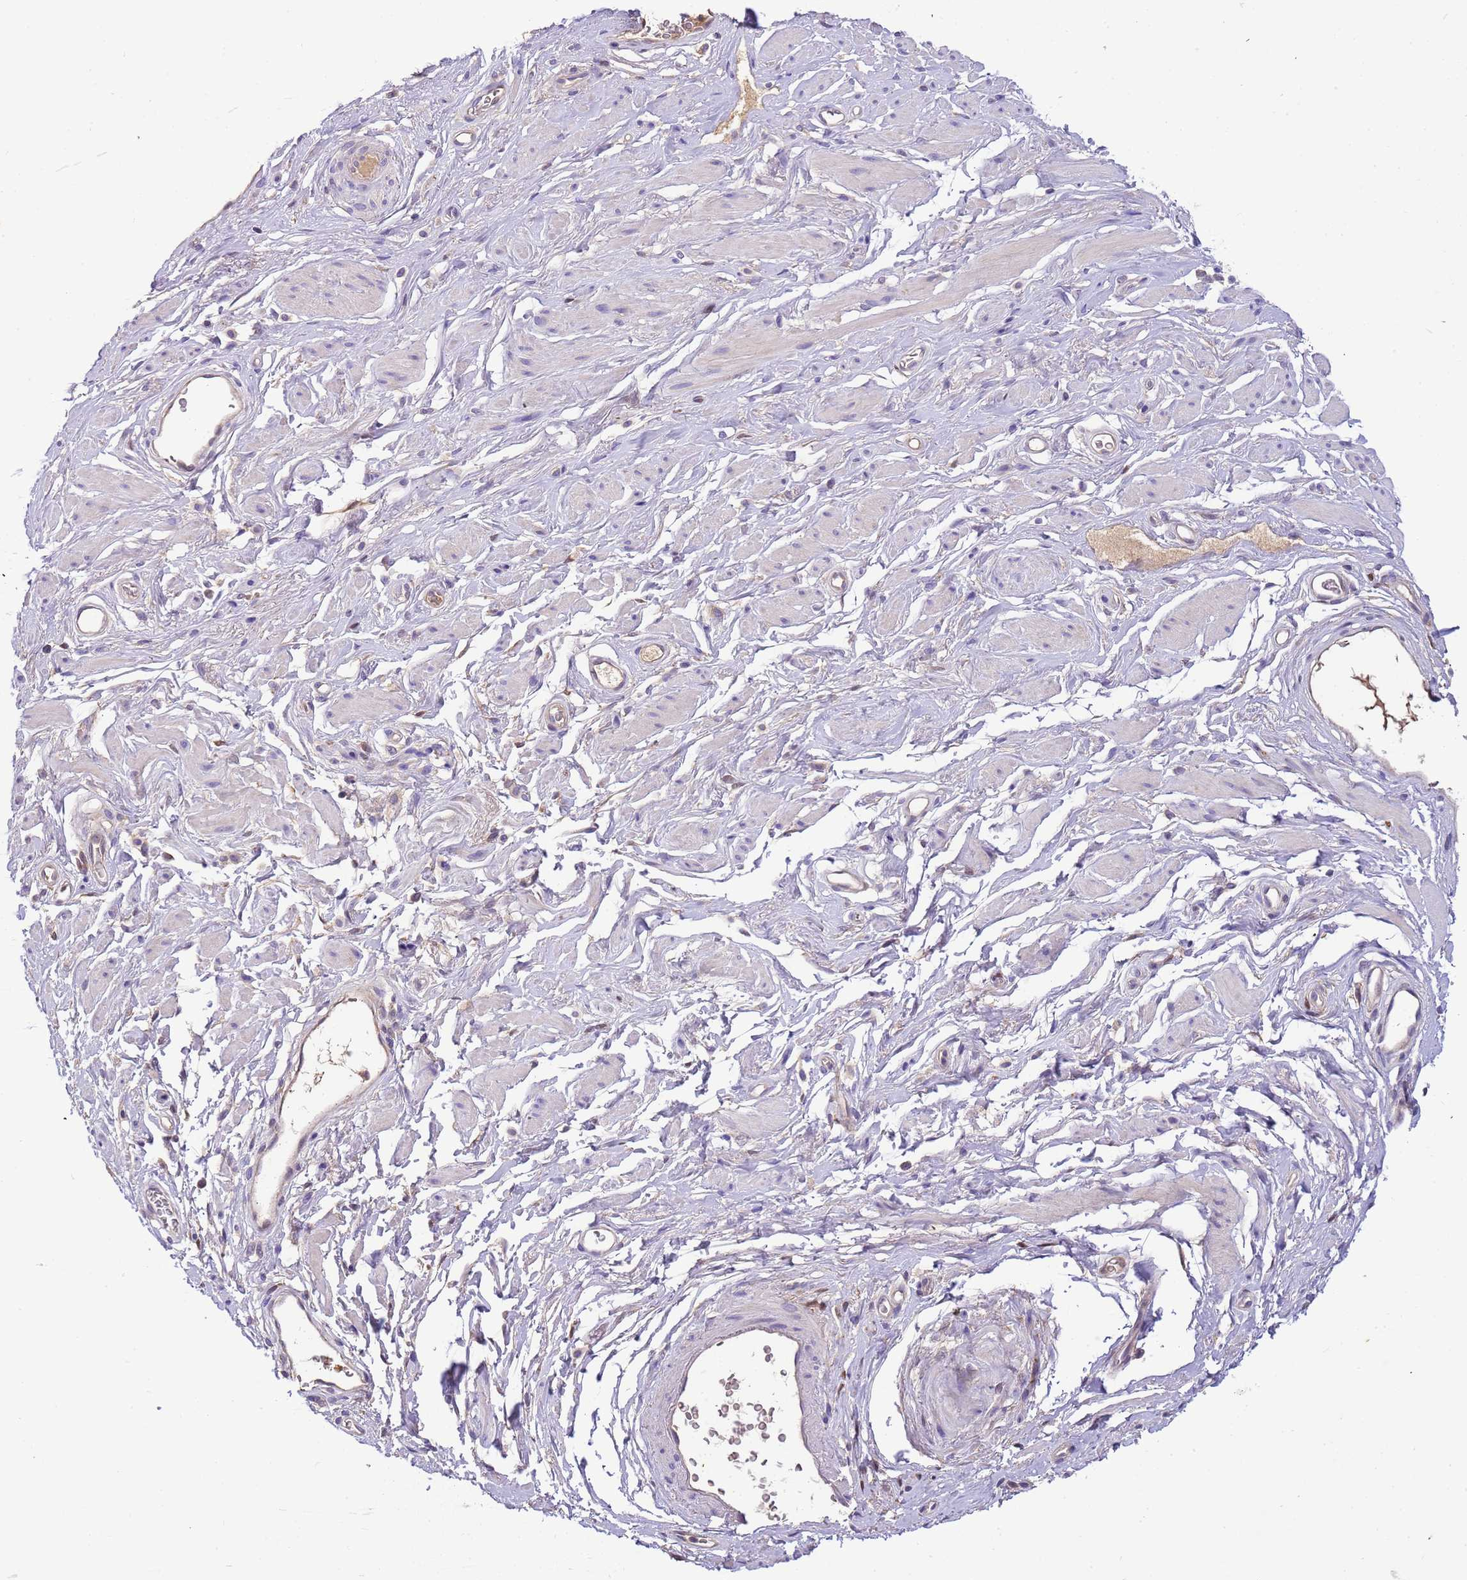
{"staining": {"intensity": "negative", "quantity": "none", "location": "none"}, "tissue": "adipose tissue", "cell_type": "Adipocytes", "image_type": "normal", "snomed": [{"axis": "morphology", "description": "Normal tissue, NOS"}, {"axis": "morphology", "description": "Adenocarcinoma, NOS"}, {"axis": "topography", "description": "Rectum"}, {"axis": "topography", "description": "Vagina"}, {"axis": "topography", "description": "Peripheral nerve tissue"}], "caption": "High power microscopy photomicrograph of an immunohistochemistry micrograph of benign adipose tissue, revealing no significant positivity in adipocytes.", "gene": "PLCXD3", "patient": {"sex": "female", "age": 71}}